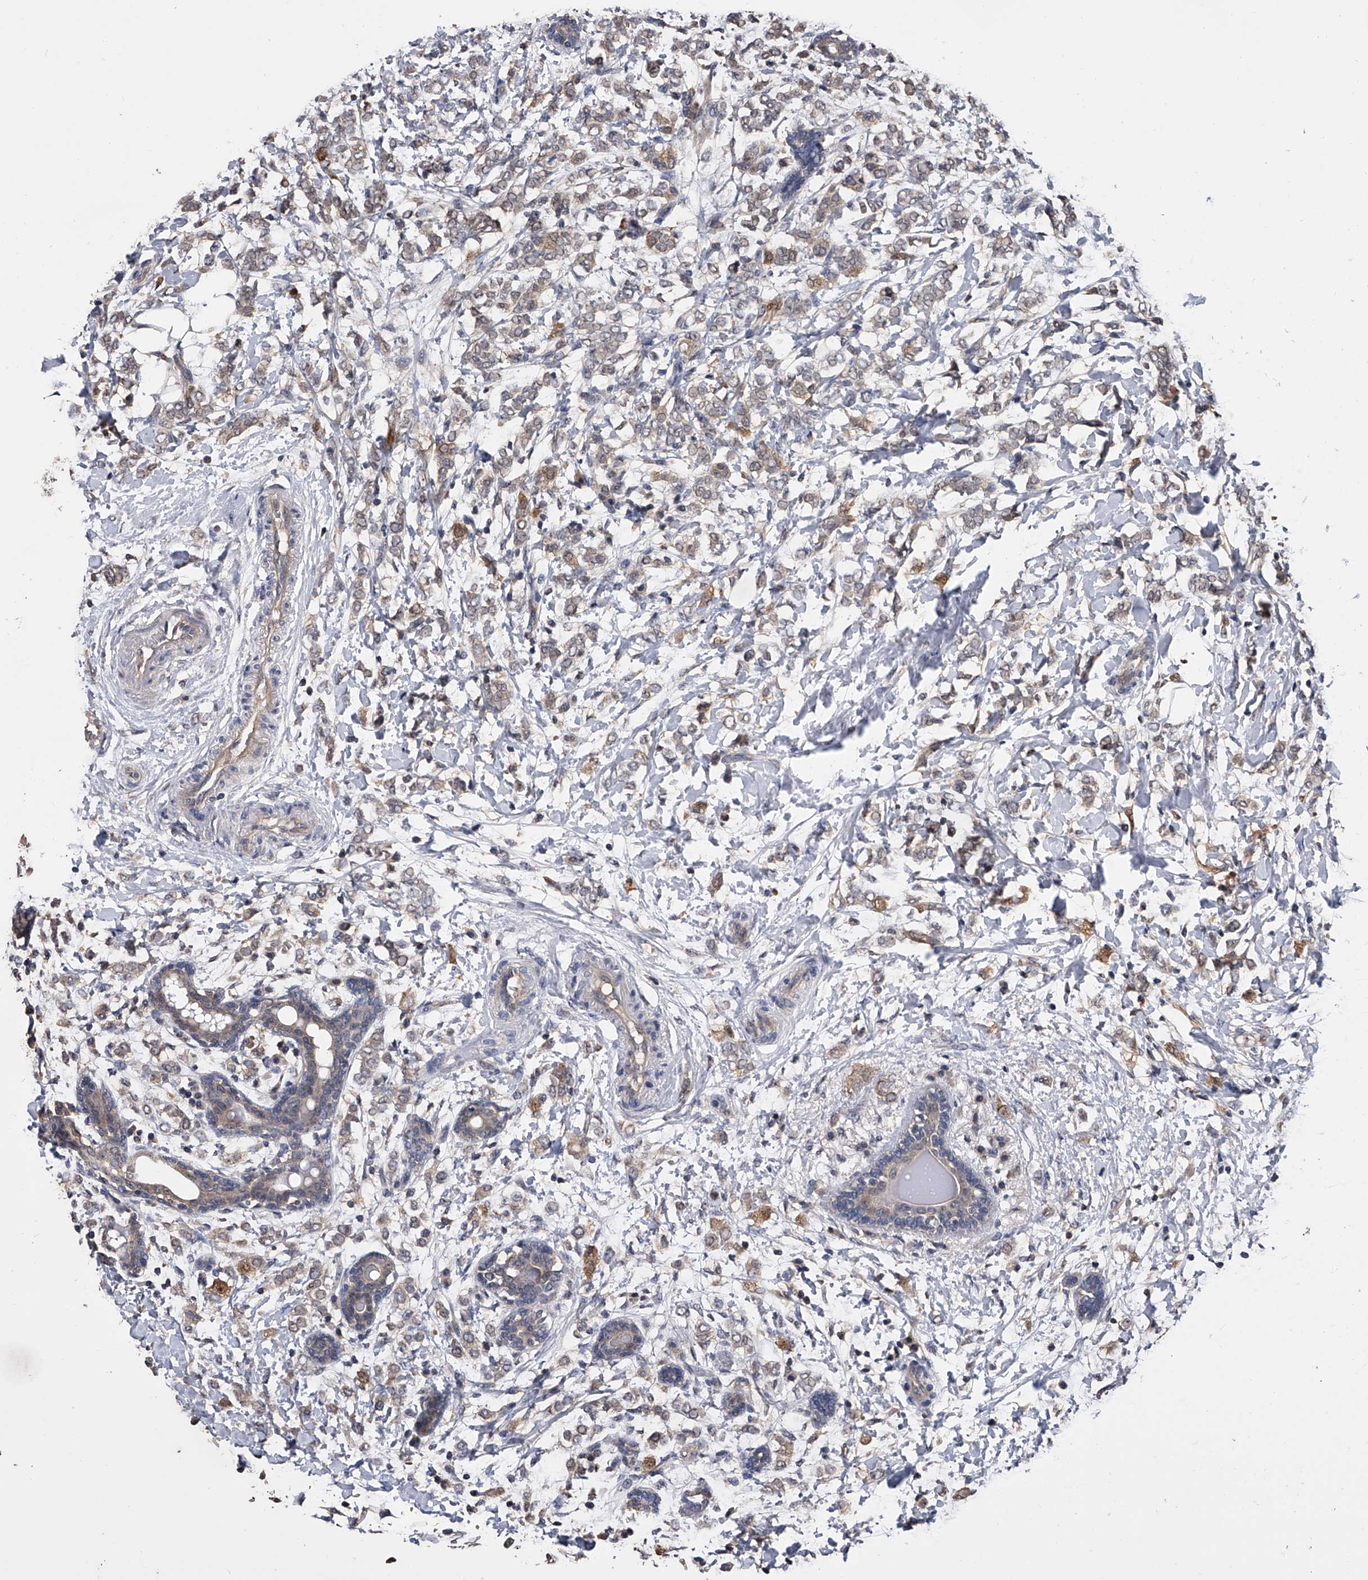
{"staining": {"intensity": "weak", "quantity": "25%-75%", "location": "cytoplasmic/membranous"}, "tissue": "breast cancer", "cell_type": "Tumor cells", "image_type": "cancer", "snomed": [{"axis": "morphology", "description": "Normal tissue, NOS"}, {"axis": "morphology", "description": "Lobular carcinoma"}, {"axis": "topography", "description": "Breast"}], "caption": "Approximately 25%-75% of tumor cells in human breast lobular carcinoma show weak cytoplasmic/membranous protein staining as visualized by brown immunohistochemical staining.", "gene": "EFCAB7", "patient": {"sex": "female", "age": 47}}